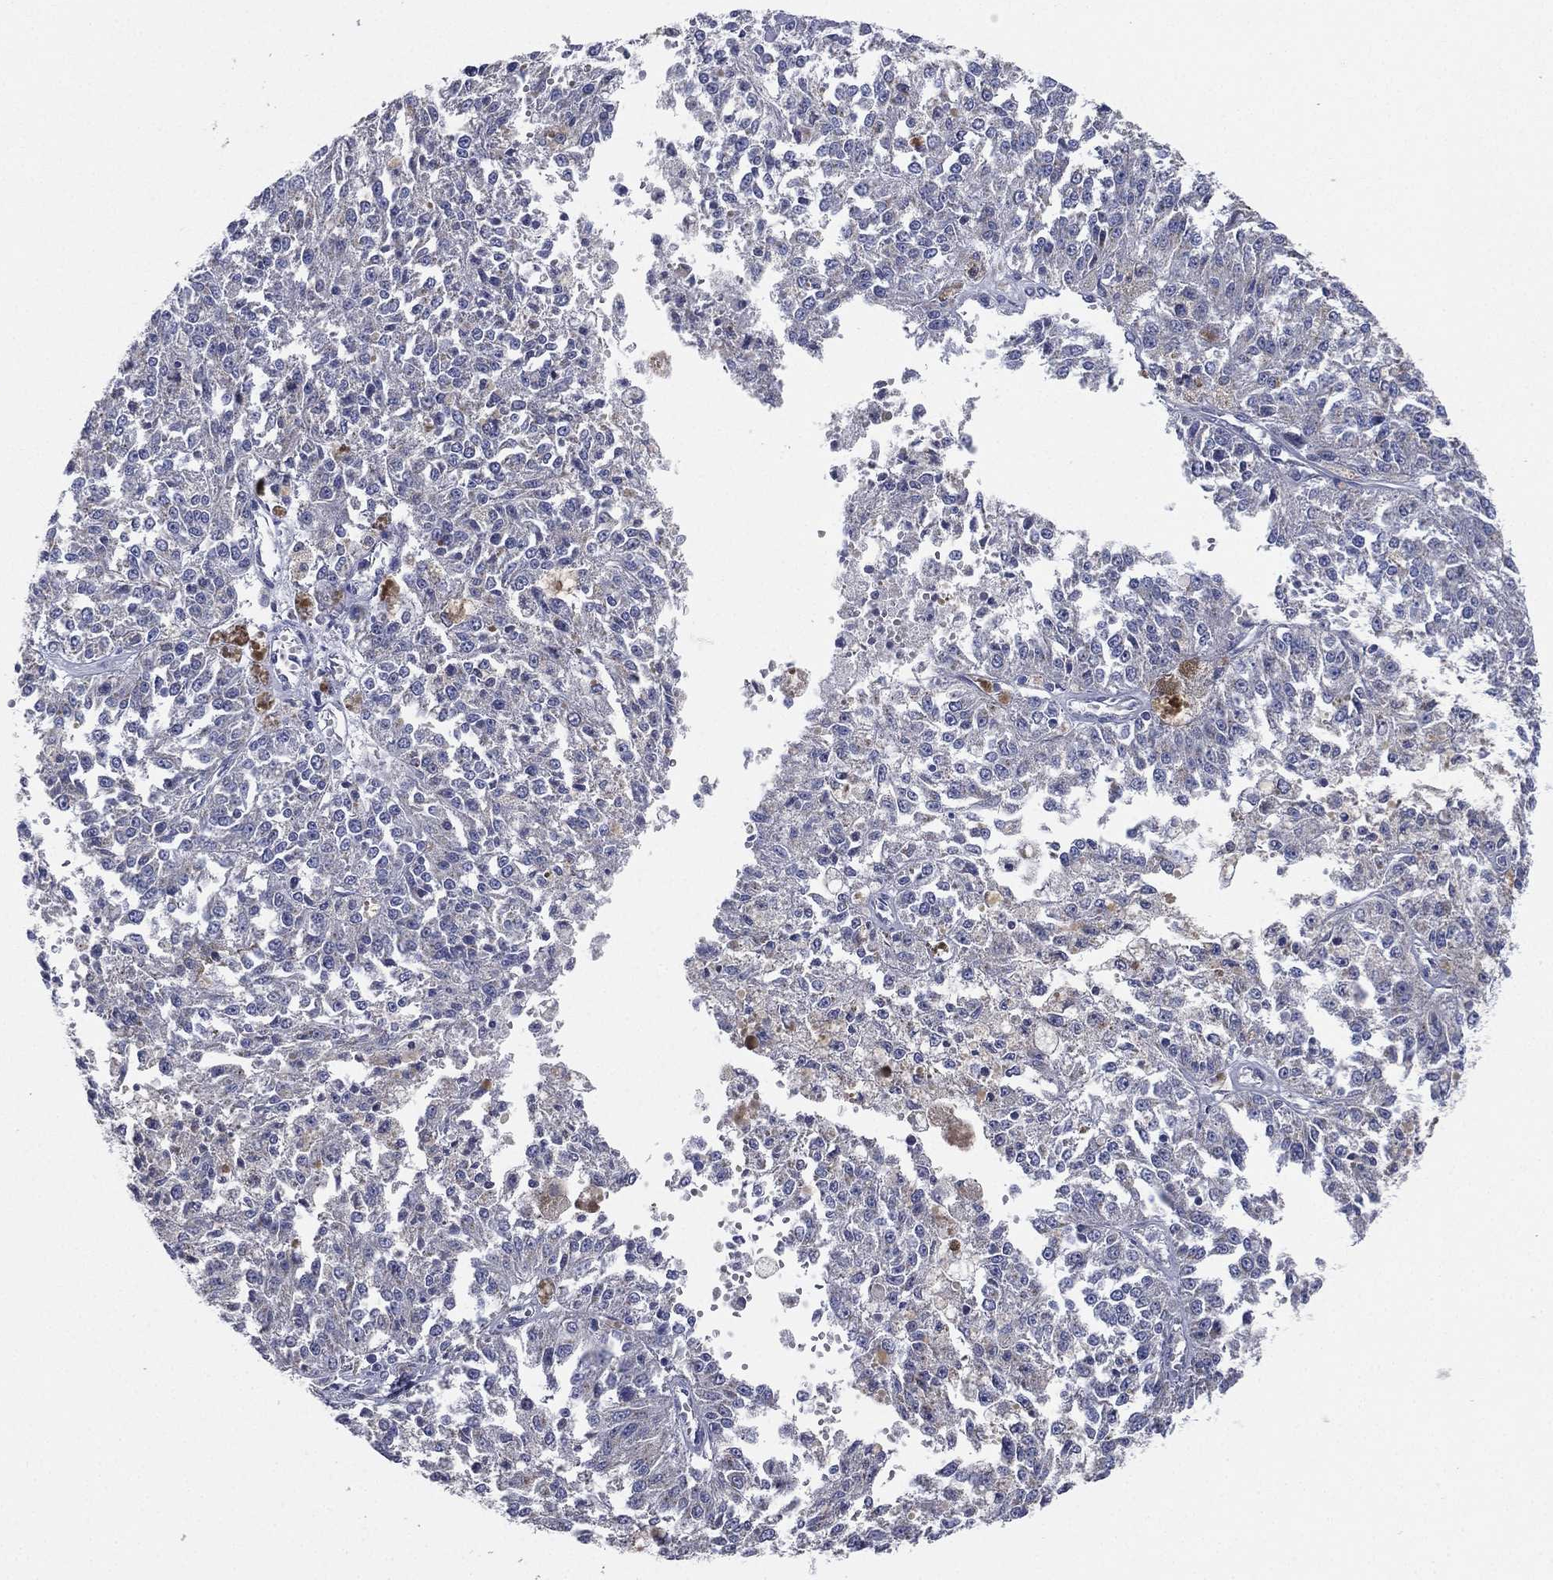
{"staining": {"intensity": "negative", "quantity": "none", "location": "none"}, "tissue": "melanoma", "cell_type": "Tumor cells", "image_type": "cancer", "snomed": [{"axis": "morphology", "description": "Malignant melanoma, Metastatic site"}, {"axis": "topography", "description": "Lymph node"}], "caption": "There is no significant expression in tumor cells of malignant melanoma (metastatic site).", "gene": "ATP8A2", "patient": {"sex": "female", "age": 64}}